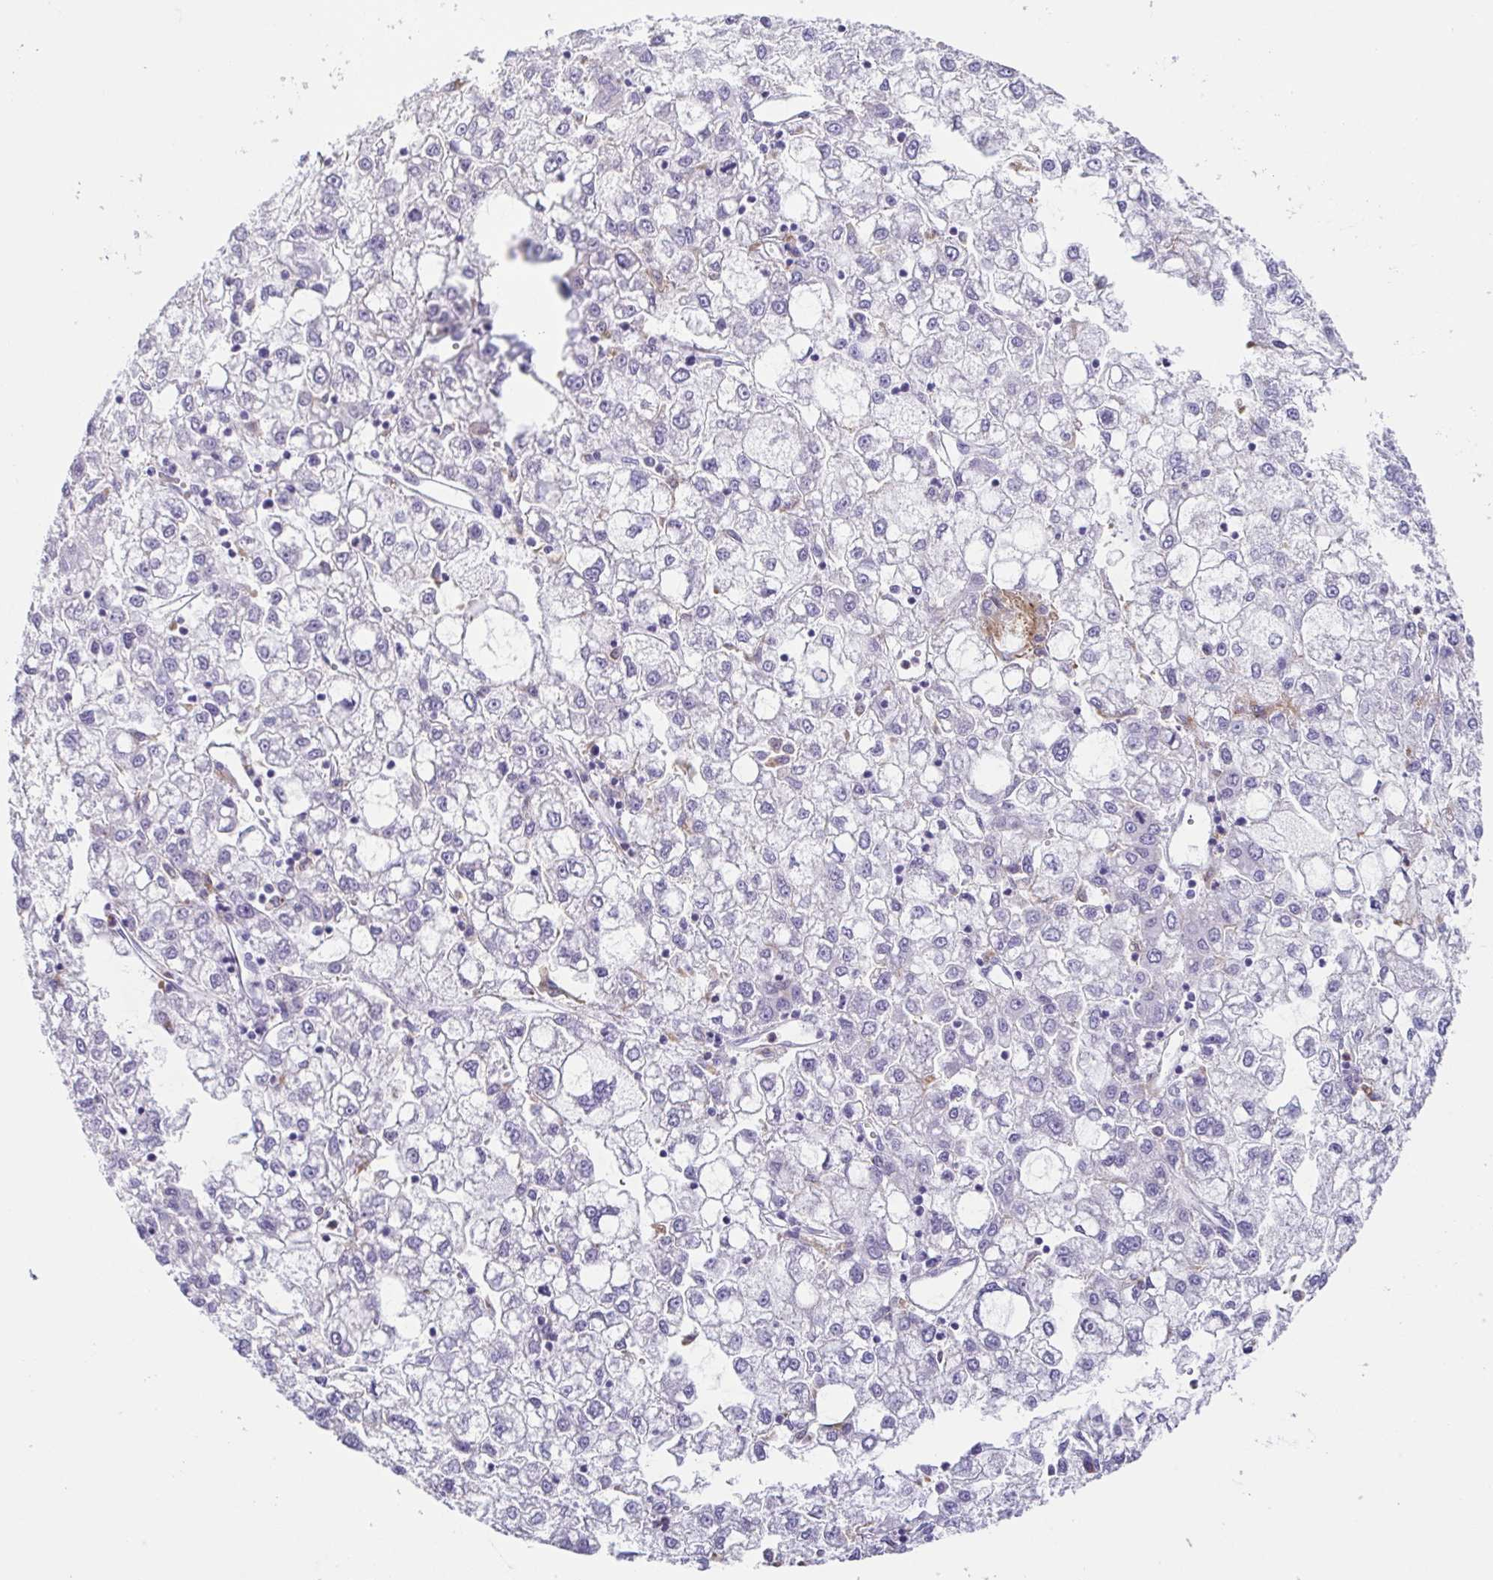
{"staining": {"intensity": "negative", "quantity": "none", "location": "none"}, "tissue": "liver cancer", "cell_type": "Tumor cells", "image_type": "cancer", "snomed": [{"axis": "morphology", "description": "Carcinoma, Hepatocellular, NOS"}, {"axis": "topography", "description": "Liver"}], "caption": "Protein analysis of liver hepatocellular carcinoma shows no significant staining in tumor cells.", "gene": "ATP6V1G2", "patient": {"sex": "male", "age": 40}}